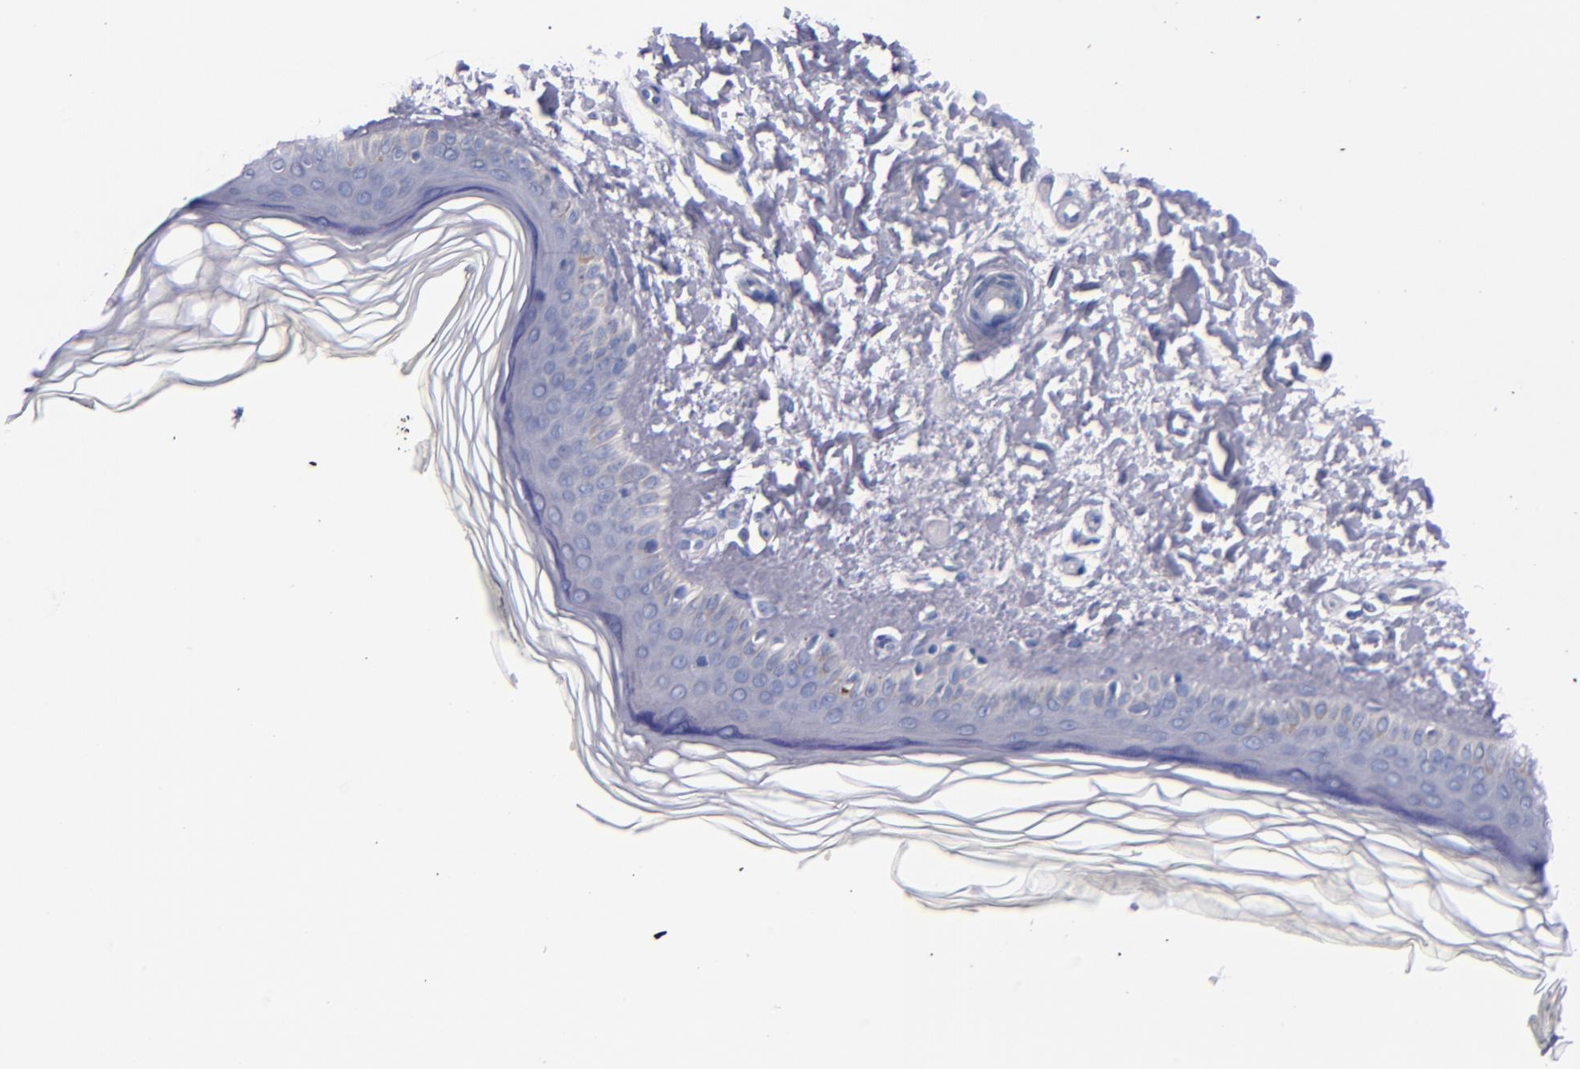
{"staining": {"intensity": "negative", "quantity": "none", "location": "none"}, "tissue": "skin", "cell_type": "Fibroblasts", "image_type": "normal", "snomed": [{"axis": "morphology", "description": "Normal tissue, NOS"}, {"axis": "topography", "description": "Skin"}], "caption": "The immunohistochemistry image has no significant staining in fibroblasts of skin.", "gene": "CNTNAP2", "patient": {"sex": "female", "age": 19}}